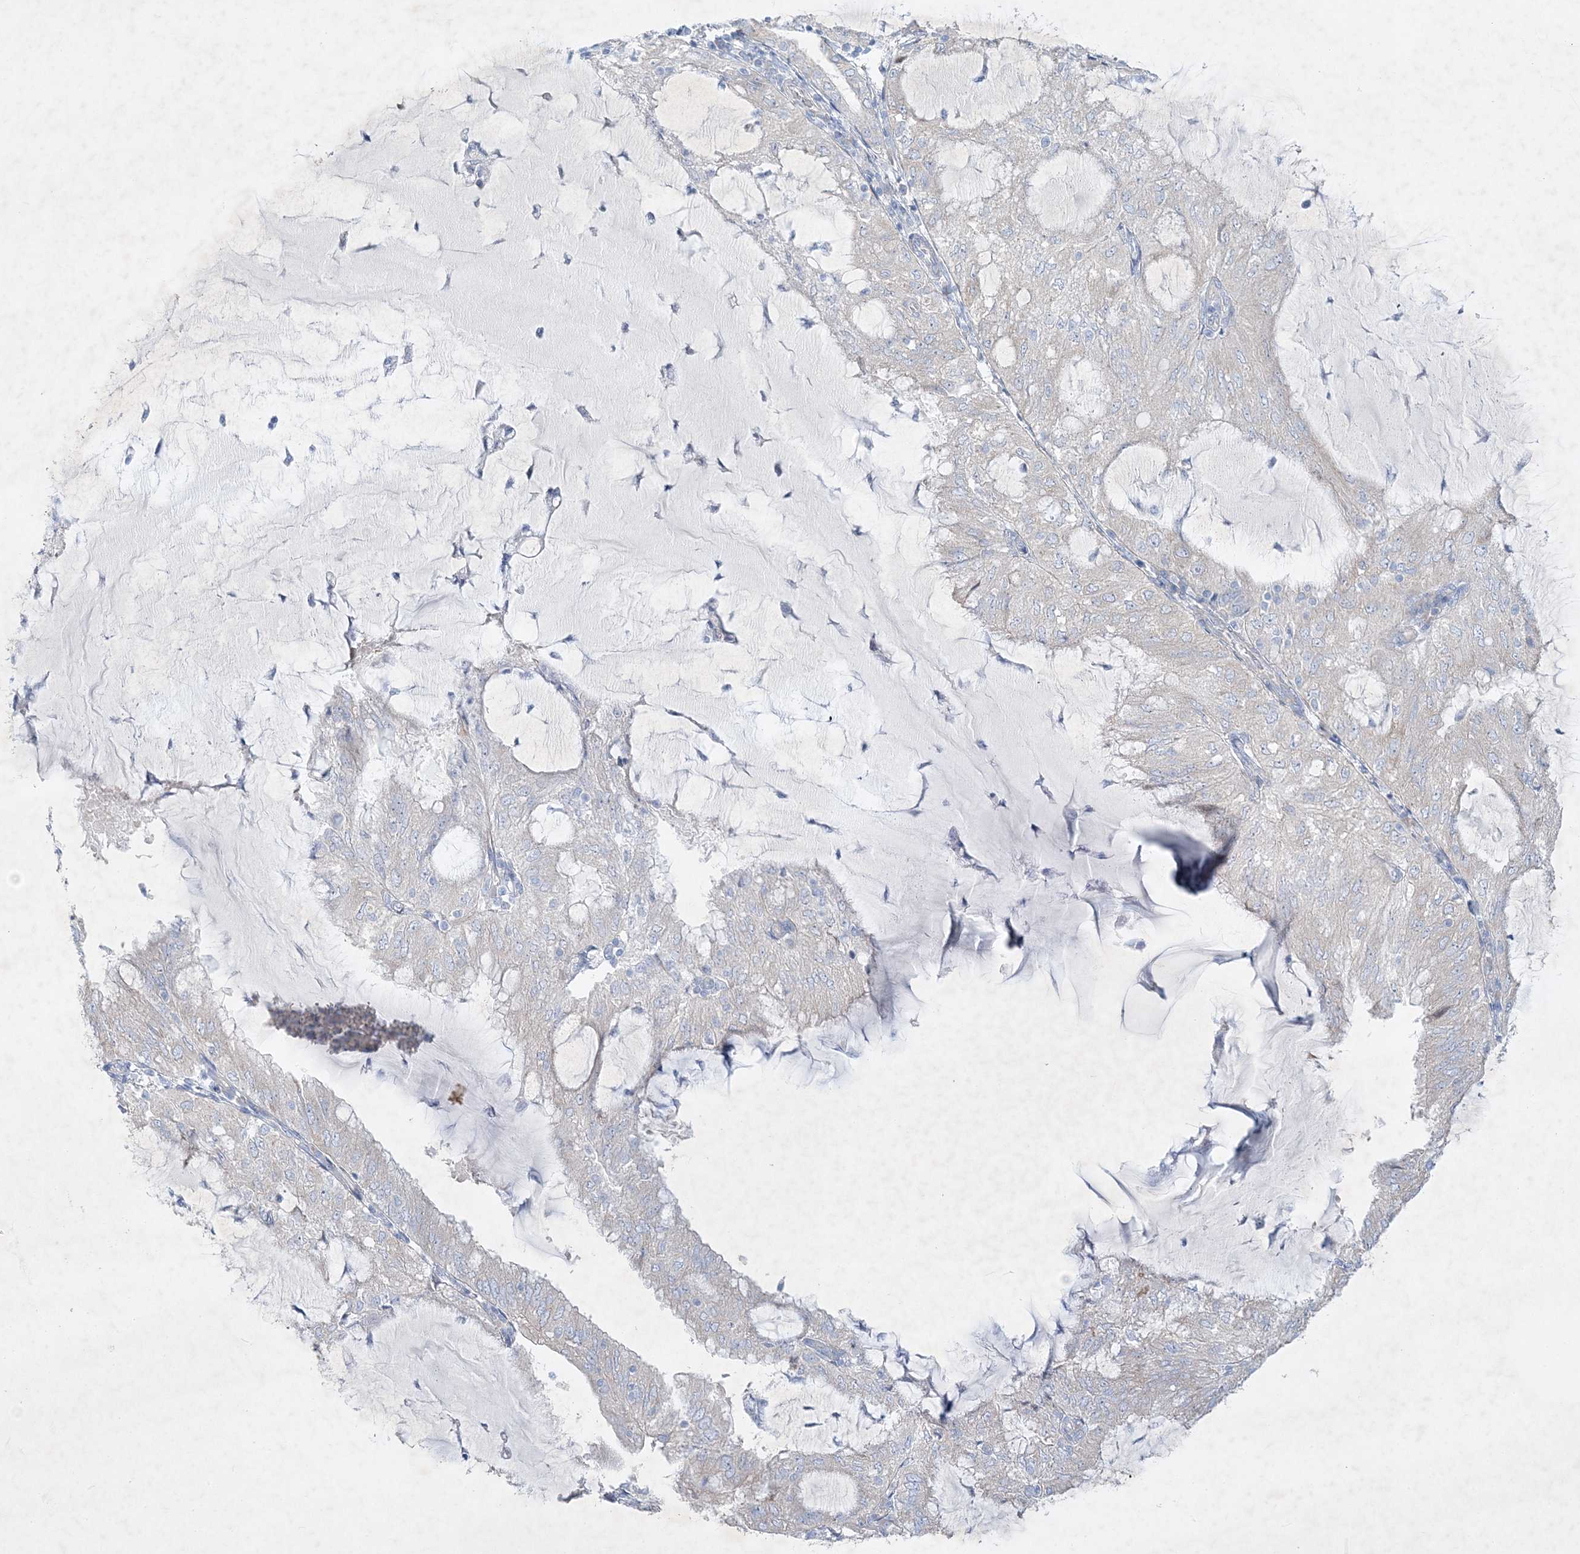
{"staining": {"intensity": "negative", "quantity": "none", "location": "none"}, "tissue": "endometrial cancer", "cell_type": "Tumor cells", "image_type": "cancer", "snomed": [{"axis": "morphology", "description": "Adenocarcinoma, NOS"}, {"axis": "topography", "description": "Endometrium"}], "caption": "The micrograph displays no staining of tumor cells in adenocarcinoma (endometrial).", "gene": "FARSB", "patient": {"sex": "female", "age": 81}}